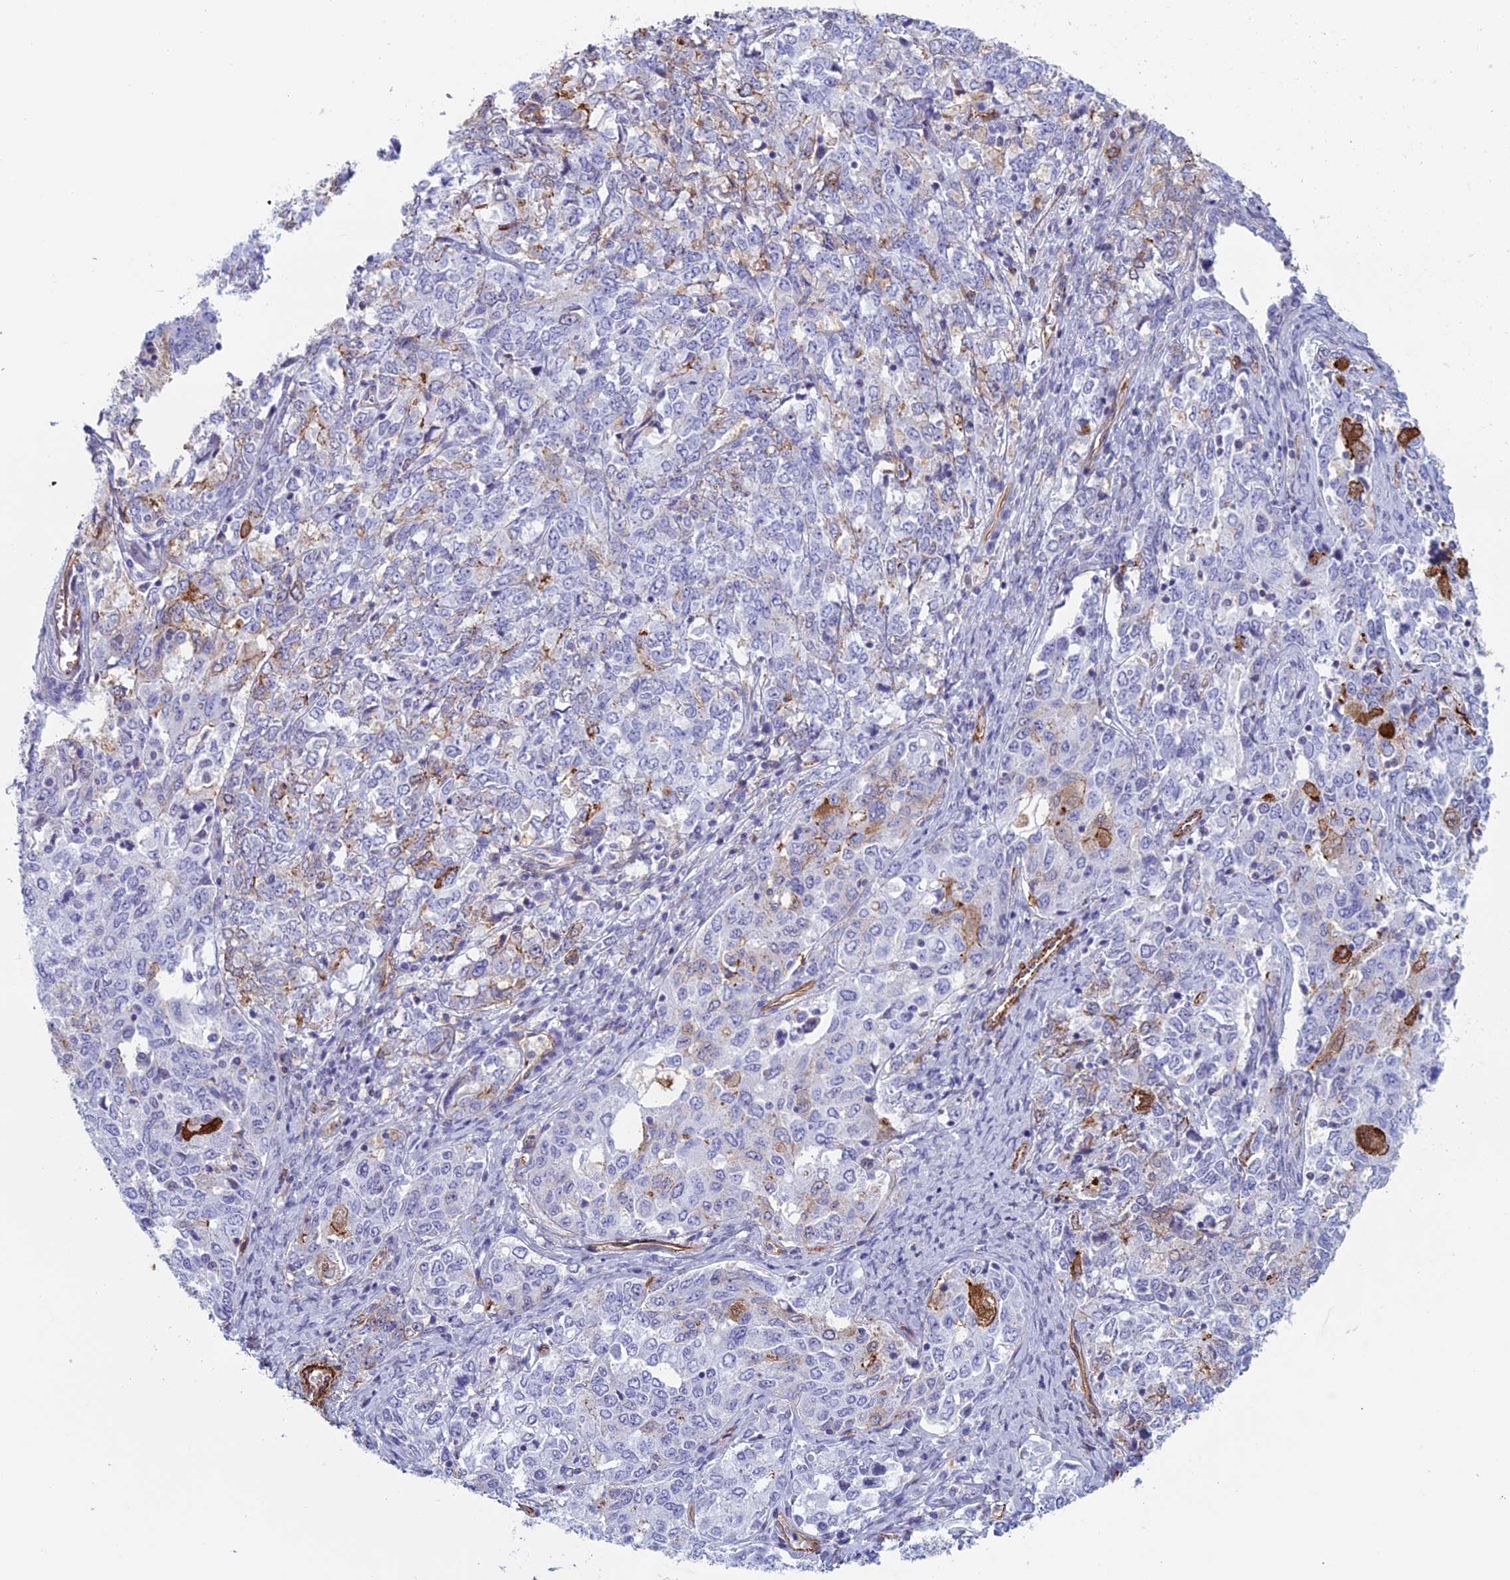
{"staining": {"intensity": "moderate", "quantity": "<25%", "location": "cytoplasmic/membranous"}, "tissue": "ovarian cancer", "cell_type": "Tumor cells", "image_type": "cancer", "snomed": [{"axis": "morphology", "description": "Carcinoma, endometroid"}, {"axis": "topography", "description": "Ovary"}], "caption": "Ovarian cancer (endometroid carcinoma) stained with immunohistochemistry shows moderate cytoplasmic/membranous positivity in about <25% of tumor cells. The staining is performed using DAB (3,3'-diaminobenzidine) brown chromogen to label protein expression. The nuclei are counter-stained blue using hematoxylin.", "gene": "ANGPTL2", "patient": {"sex": "female", "age": 62}}